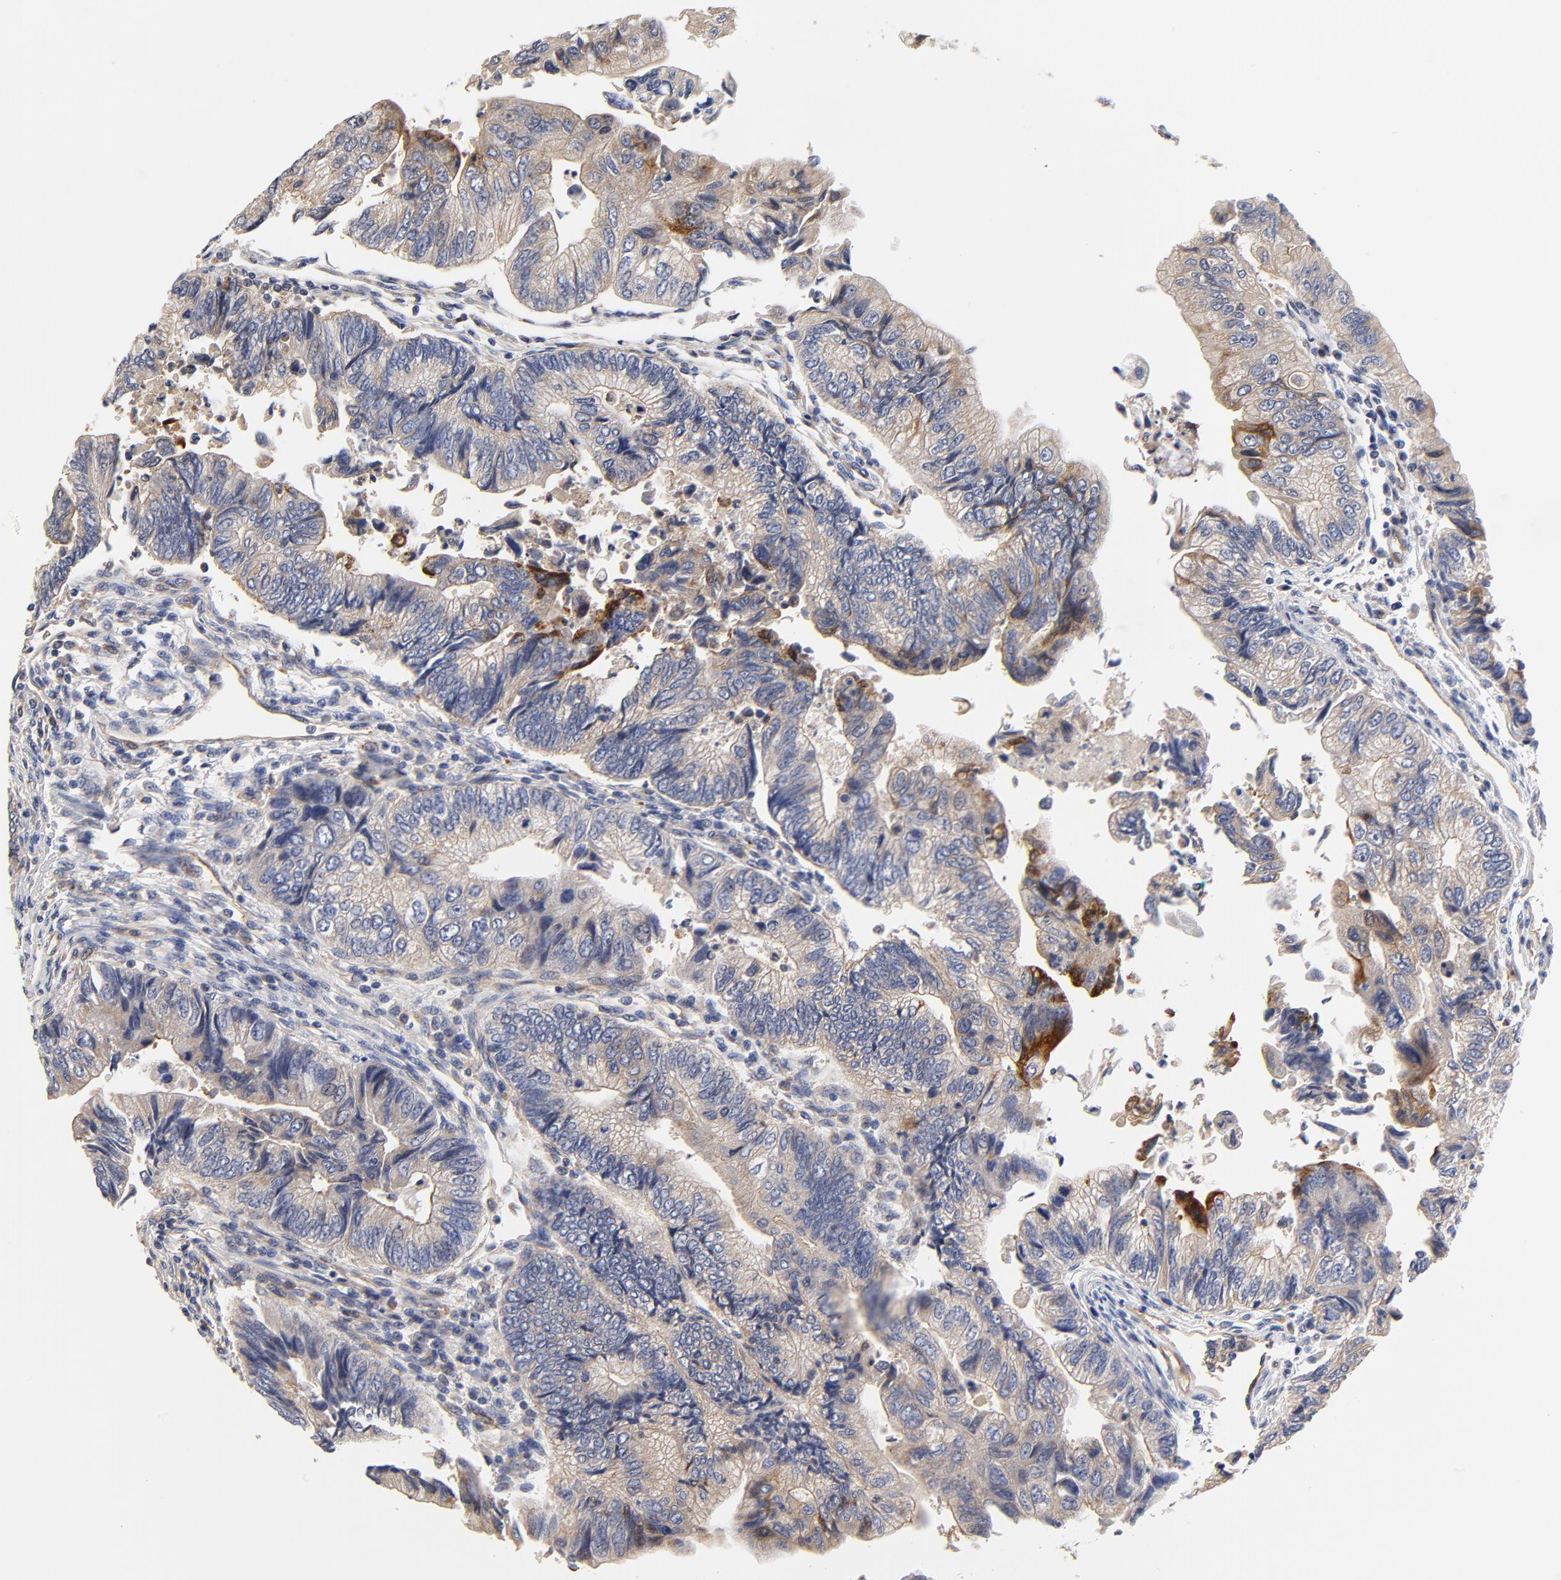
{"staining": {"intensity": "weak", "quantity": ">75%", "location": "cytoplasmic/membranous"}, "tissue": "colorectal cancer", "cell_type": "Tumor cells", "image_type": "cancer", "snomed": [{"axis": "morphology", "description": "Adenocarcinoma, NOS"}, {"axis": "topography", "description": "Colon"}], "caption": "Colorectal cancer (adenocarcinoma) stained with a brown dye reveals weak cytoplasmic/membranous positive staining in approximately >75% of tumor cells.", "gene": "FBXL2", "patient": {"sex": "female", "age": 11}}